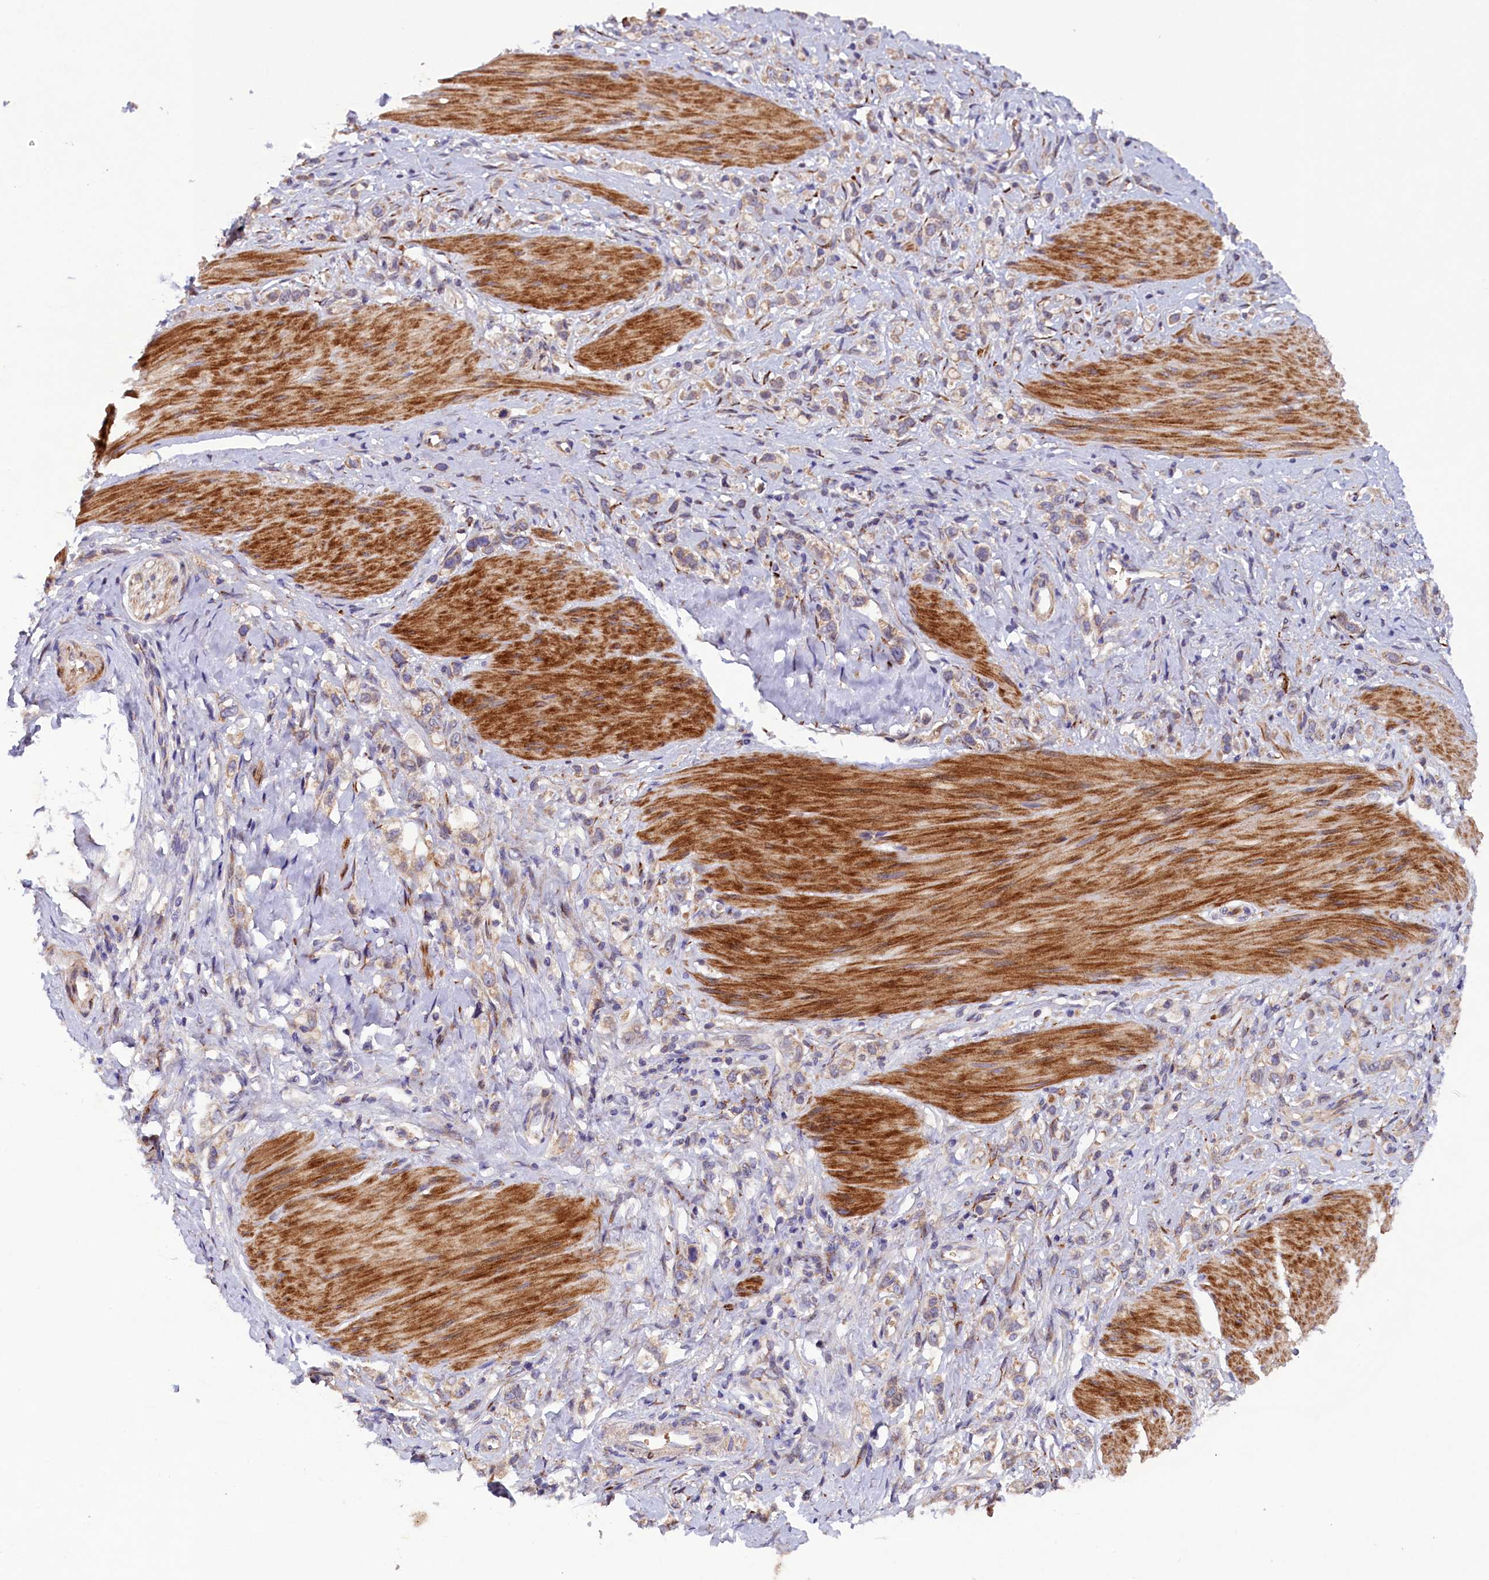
{"staining": {"intensity": "weak", "quantity": "25%-75%", "location": "cytoplasmic/membranous"}, "tissue": "stomach cancer", "cell_type": "Tumor cells", "image_type": "cancer", "snomed": [{"axis": "morphology", "description": "Adenocarcinoma, NOS"}, {"axis": "topography", "description": "Stomach"}], "caption": "This micrograph exhibits IHC staining of human stomach cancer, with low weak cytoplasmic/membranous positivity in about 25%-75% of tumor cells.", "gene": "ARRDC4", "patient": {"sex": "female", "age": 65}}